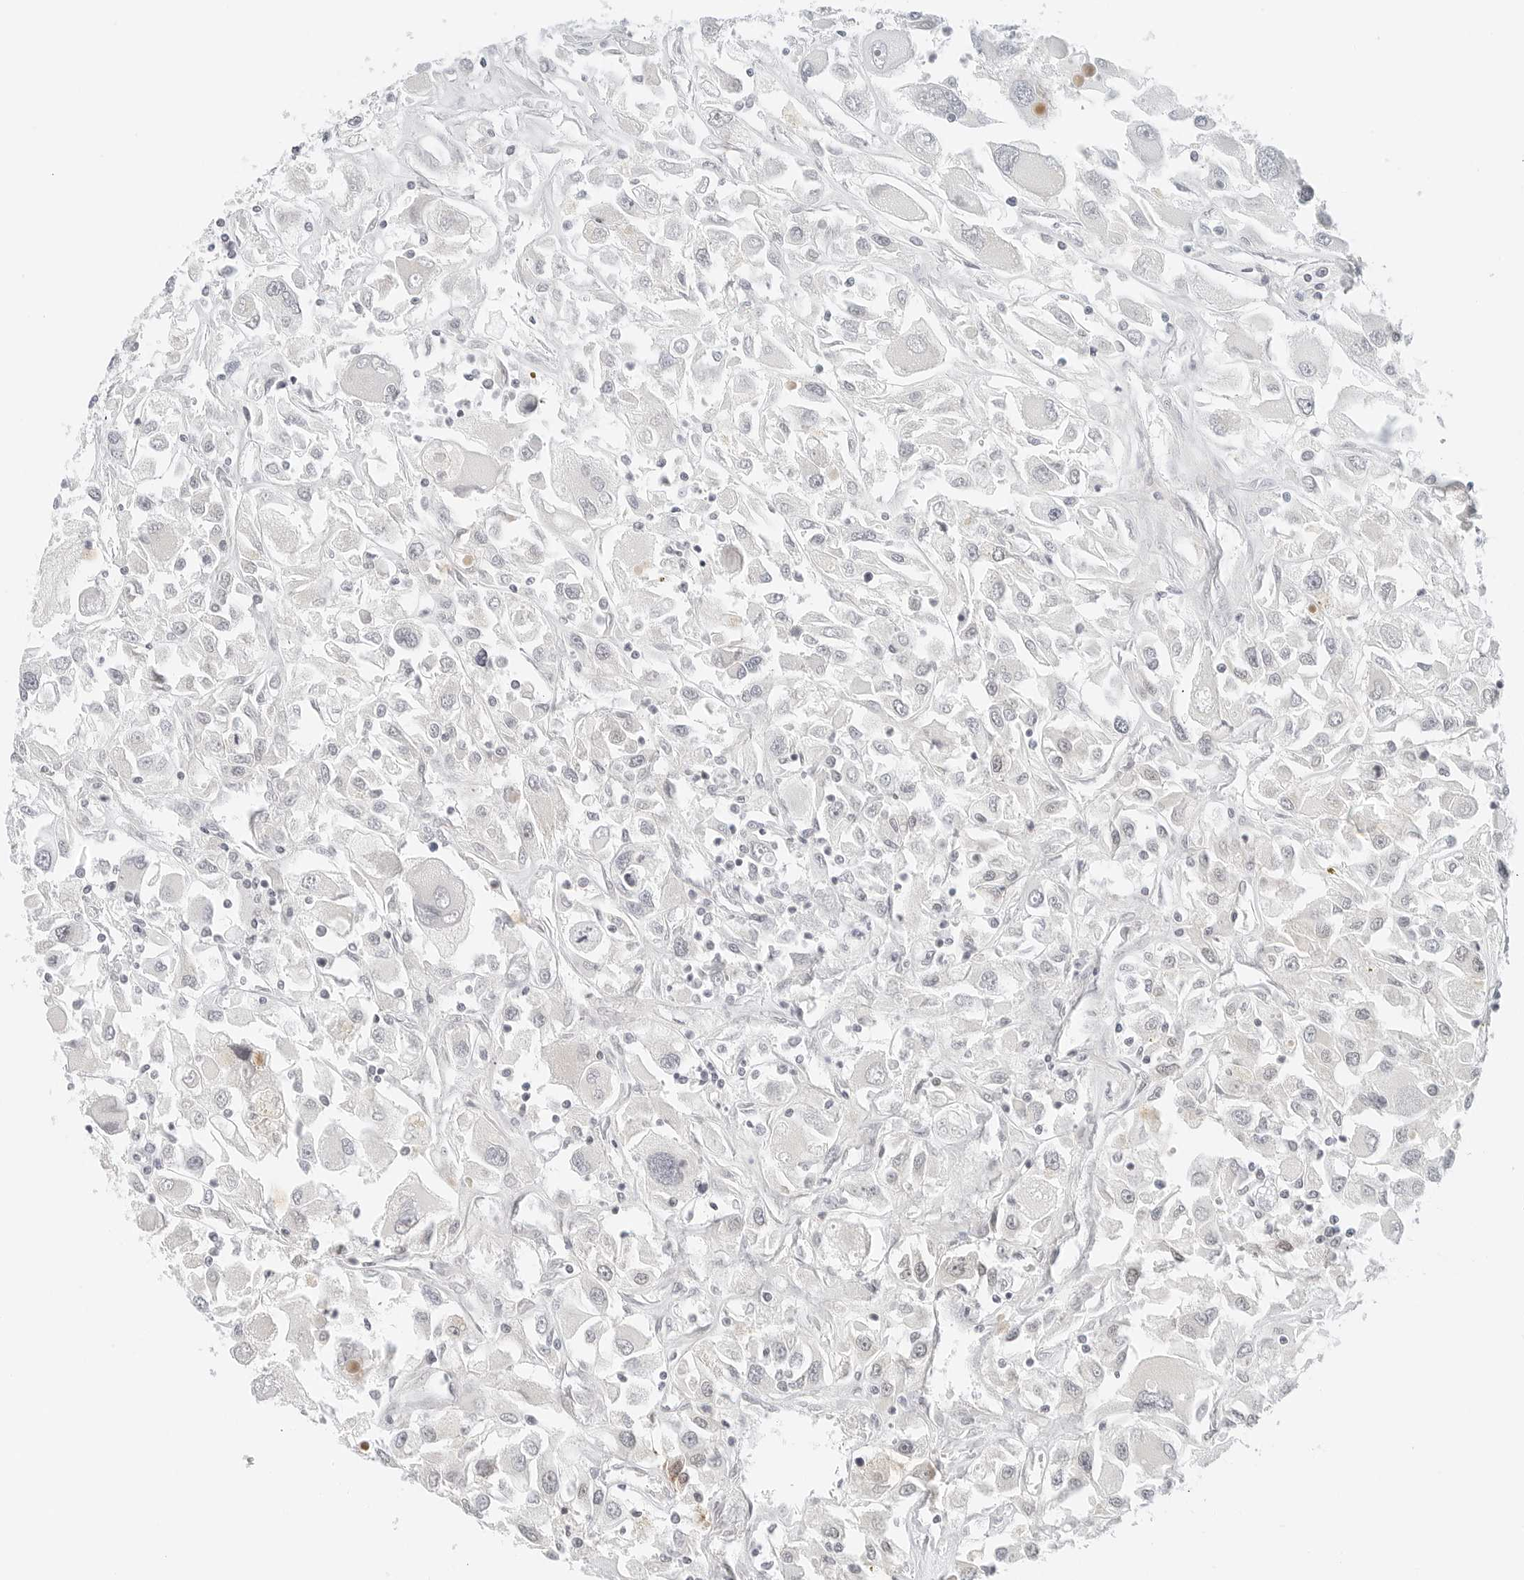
{"staining": {"intensity": "negative", "quantity": "none", "location": "none"}, "tissue": "renal cancer", "cell_type": "Tumor cells", "image_type": "cancer", "snomed": [{"axis": "morphology", "description": "Adenocarcinoma, NOS"}, {"axis": "topography", "description": "Kidney"}], "caption": "This is an immunohistochemistry histopathology image of human adenocarcinoma (renal). There is no staining in tumor cells.", "gene": "NEO1", "patient": {"sex": "female", "age": 52}}